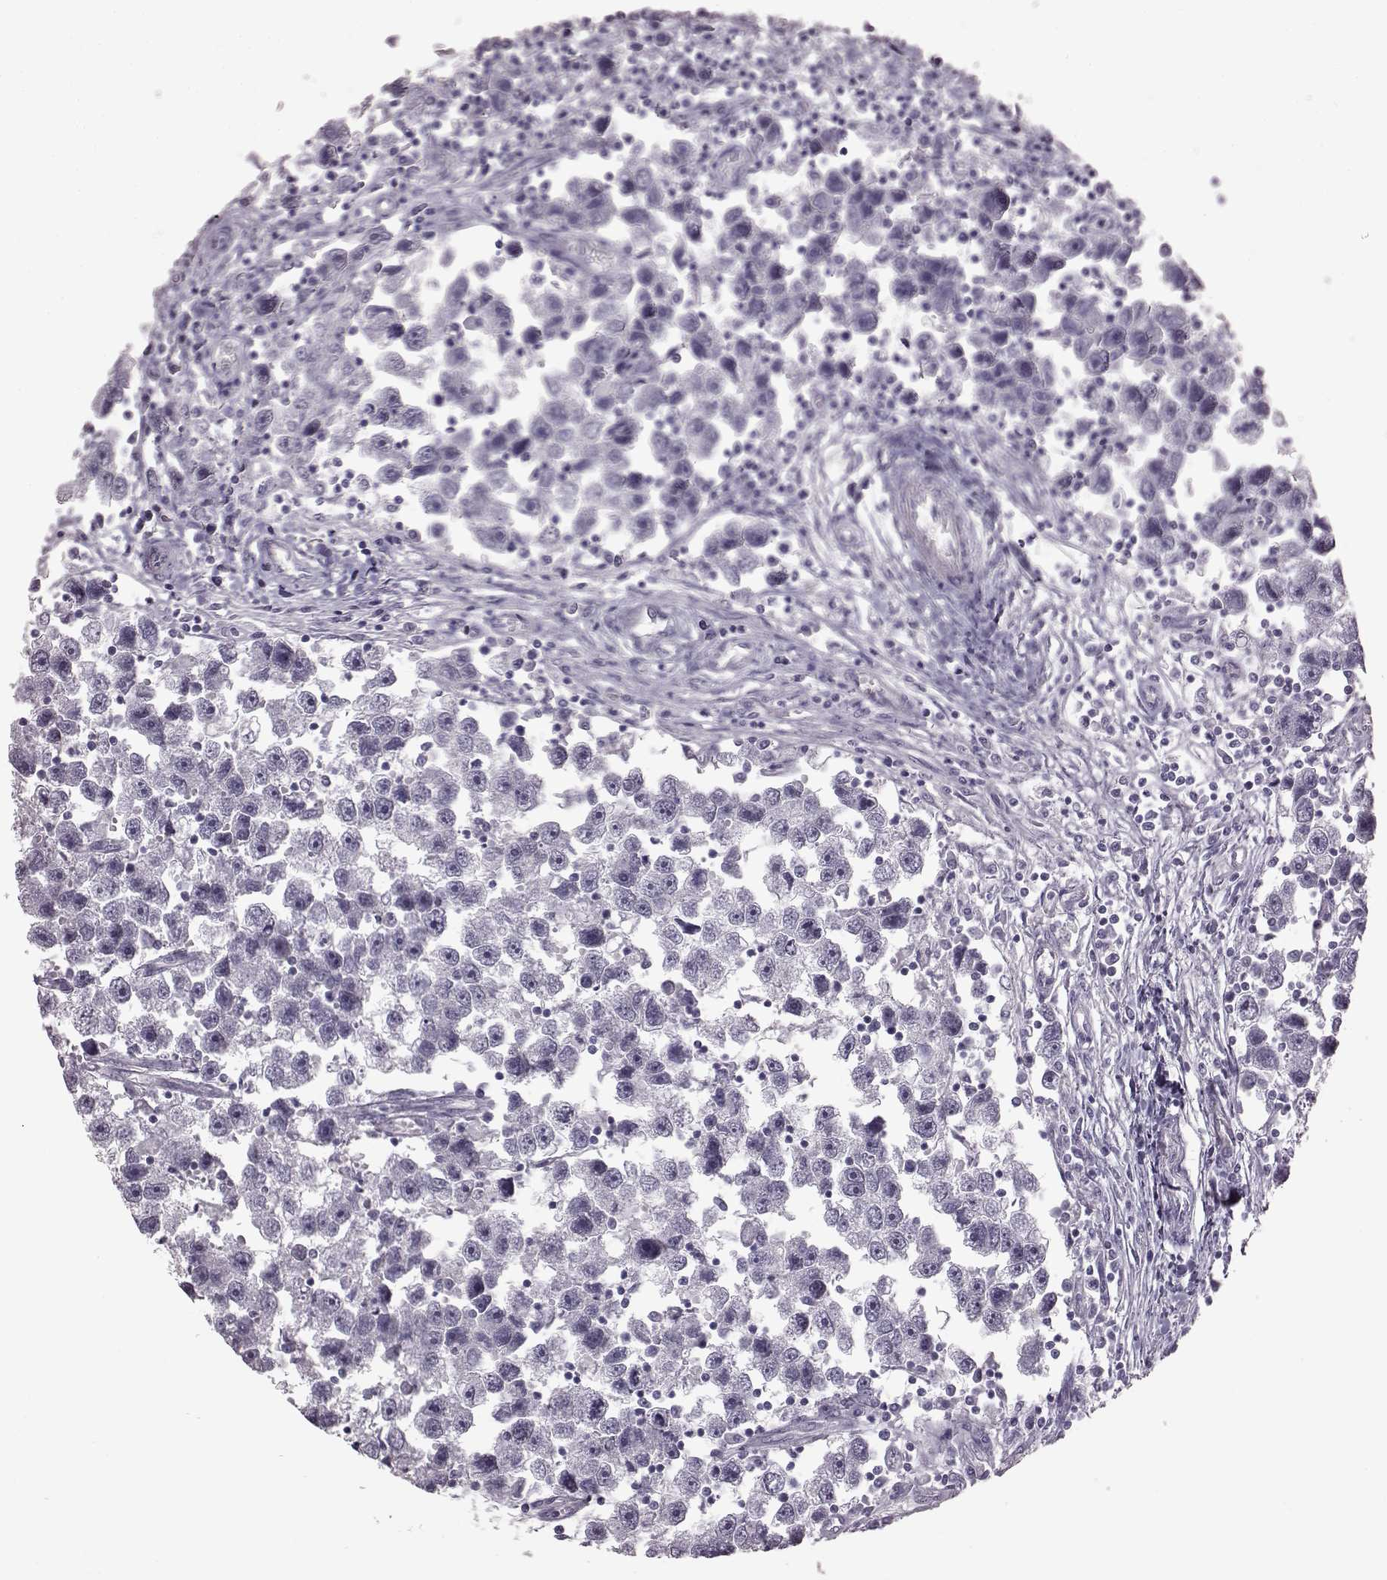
{"staining": {"intensity": "negative", "quantity": "none", "location": "none"}, "tissue": "testis cancer", "cell_type": "Tumor cells", "image_type": "cancer", "snomed": [{"axis": "morphology", "description": "Seminoma, NOS"}, {"axis": "topography", "description": "Testis"}], "caption": "The image exhibits no staining of tumor cells in testis cancer (seminoma).", "gene": "CRYBA2", "patient": {"sex": "male", "age": 30}}